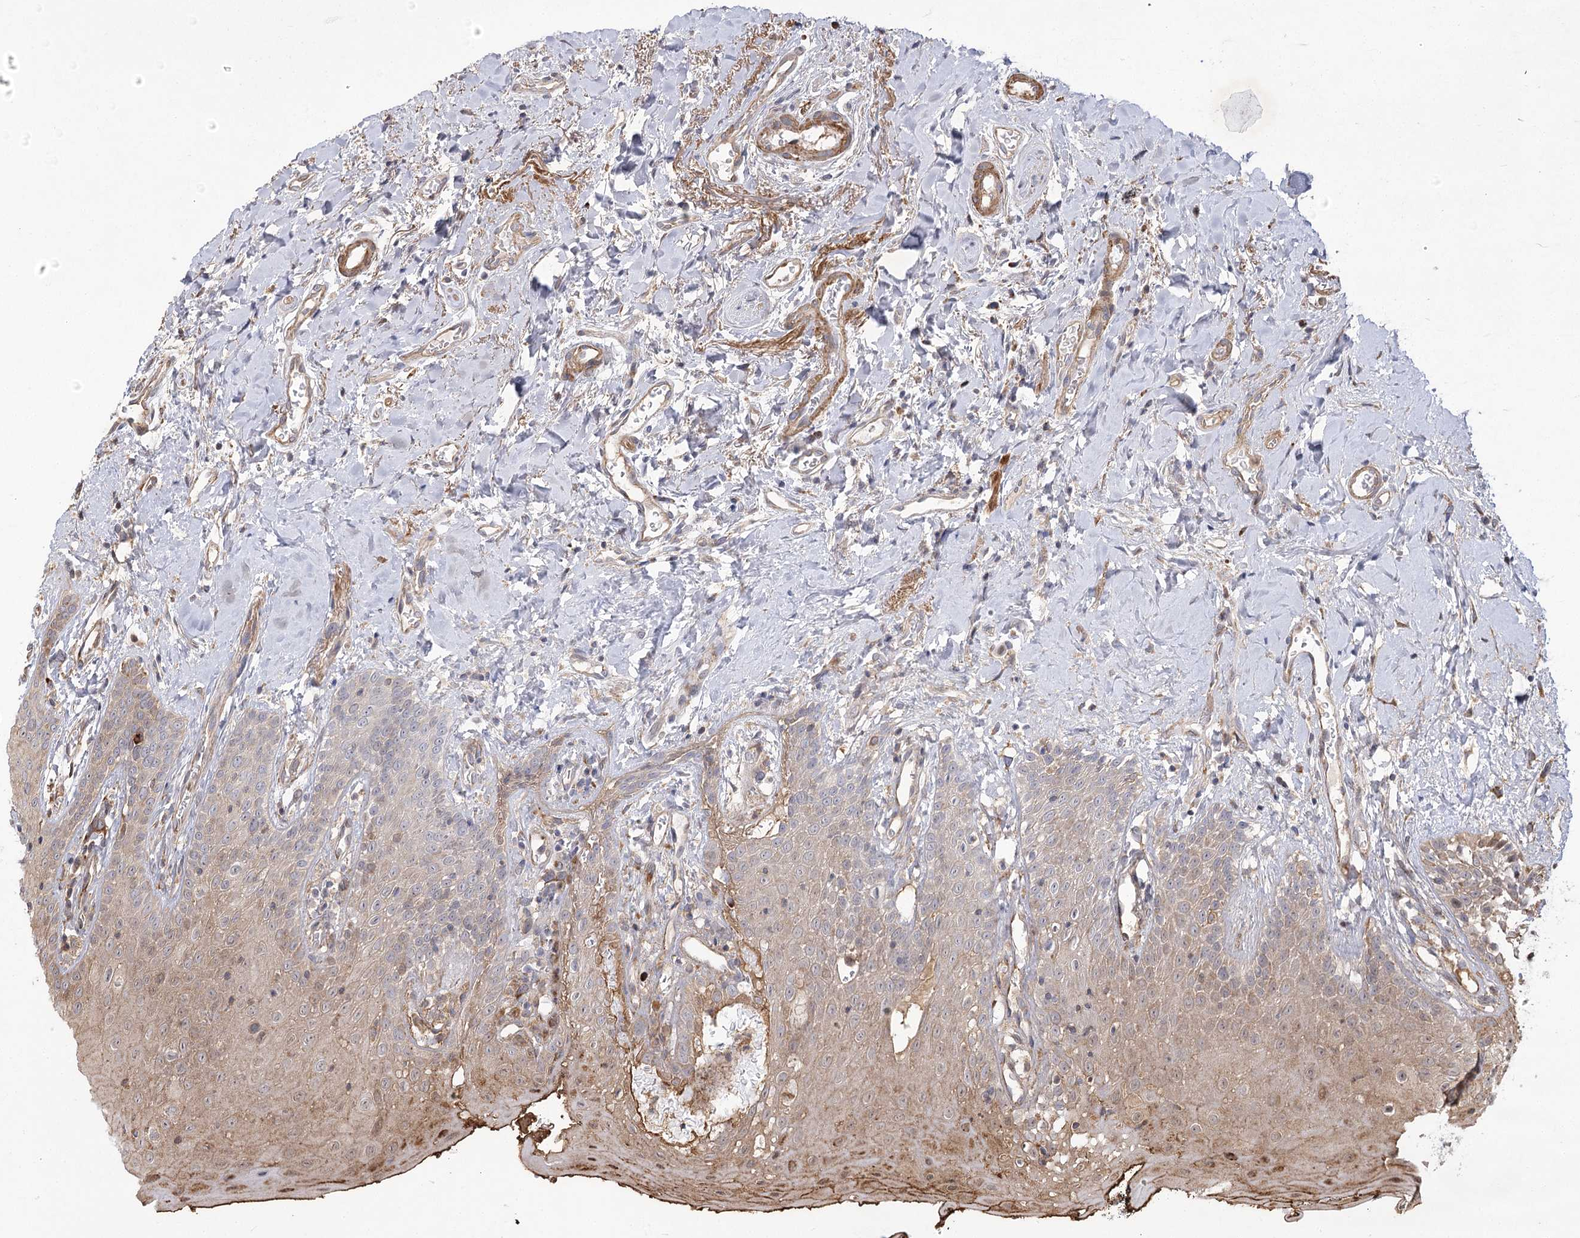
{"staining": {"intensity": "weak", "quantity": "25%-75%", "location": "cytoplasmic/membranous"}, "tissue": "oral mucosa", "cell_type": "Squamous epithelial cells", "image_type": "normal", "snomed": [{"axis": "morphology", "description": "Normal tissue, NOS"}, {"axis": "topography", "description": "Oral tissue"}], "caption": "Protein analysis of unremarkable oral mucosa displays weak cytoplasmic/membranous staining in about 25%-75% of squamous epithelial cells.", "gene": "RNF24", "patient": {"sex": "male", "age": 74}}